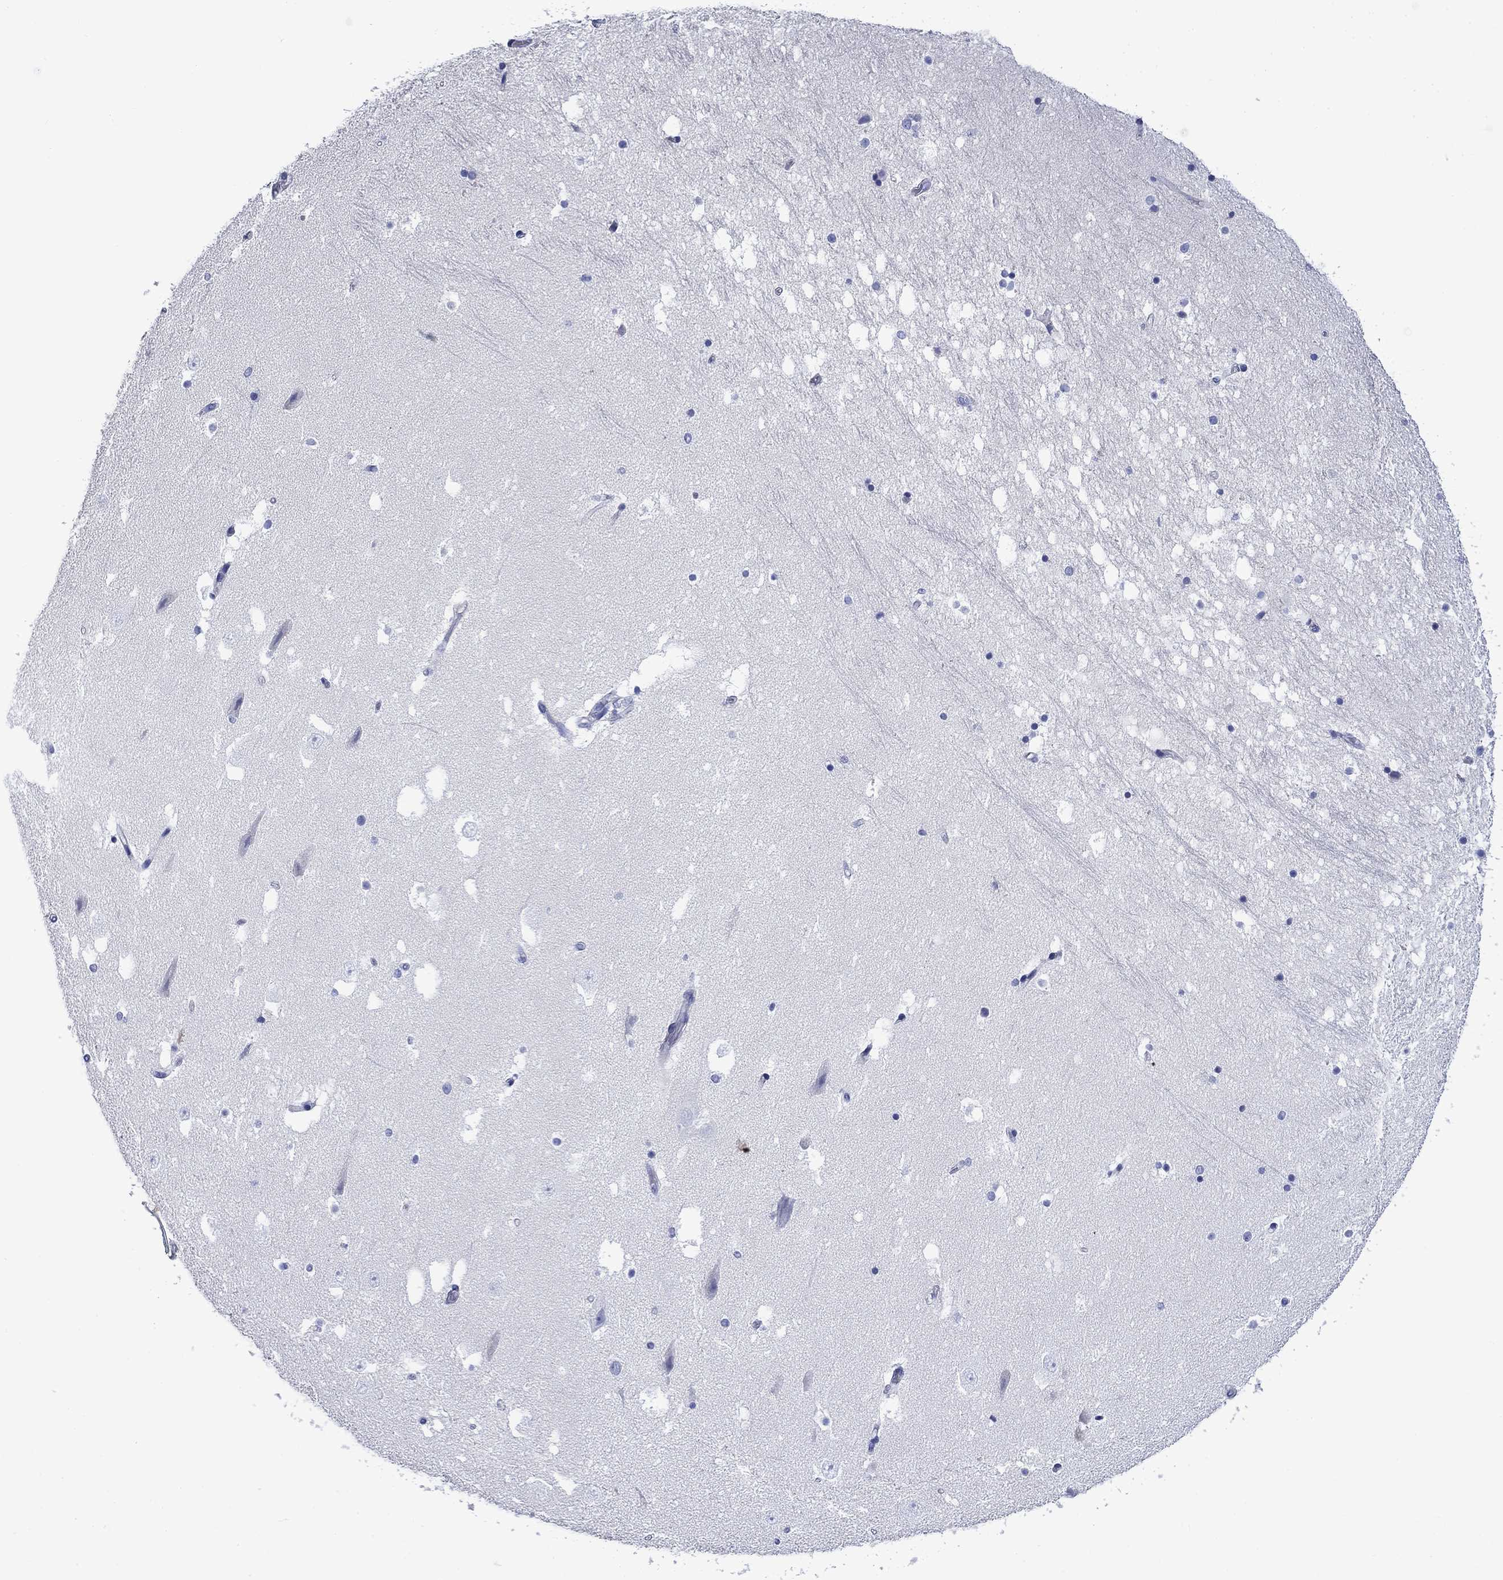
{"staining": {"intensity": "negative", "quantity": "none", "location": "none"}, "tissue": "hippocampus", "cell_type": "Glial cells", "image_type": "normal", "snomed": [{"axis": "morphology", "description": "Normal tissue, NOS"}, {"axis": "topography", "description": "Hippocampus"}], "caption": "Immunohistochemical staining of normal human hippocampus displays no significant staining in glial cells. The staining is performed using DAB brown chromogen with nuclei counter-stained in using hematoxylin.", "gene": "TFR2", "patient": {"sex": "male", "age": 51}}